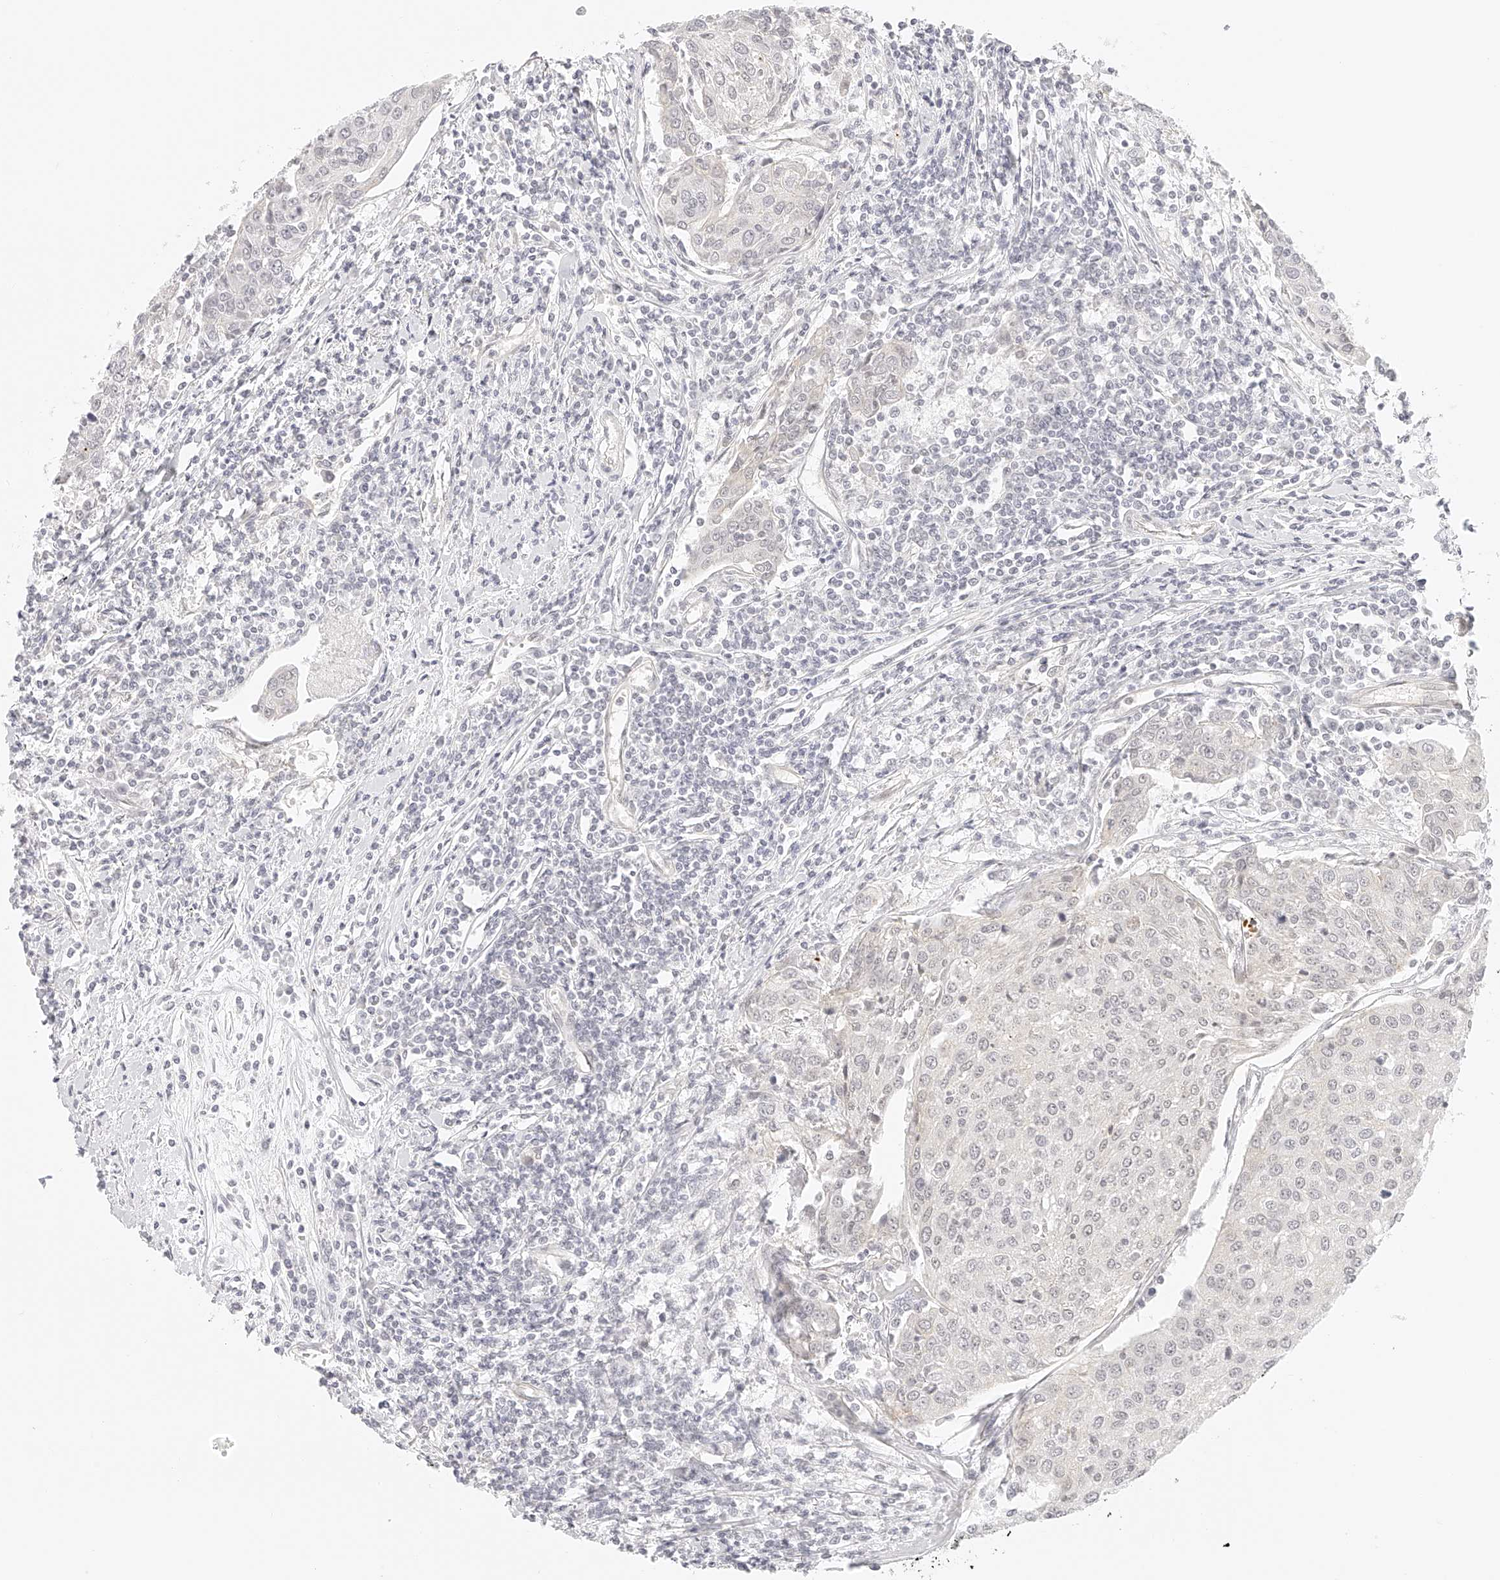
{"staining": {"intensity": "negative", "quantity": "none", "location": "none"}, "tissue": "urothelial cancer", "cell_type": "Tumor cells", "image_type": "cancer", "snomed": [{"axis": "morphology", "description": "Urothelial carcinoma, High grade"}, {"axis": "topography", "description": "Urinary bladder"}], "caption": "DAB immunohistochemical staining of human high-grade urothelial carcinoma exhibits no significant positivity in tumor cells. (DAB (3,3'-diaminobenzidine) immunohistochemistry, high magnification).", "gene": "ZFP69", "patient": {"sex": "female", "age": 85}}